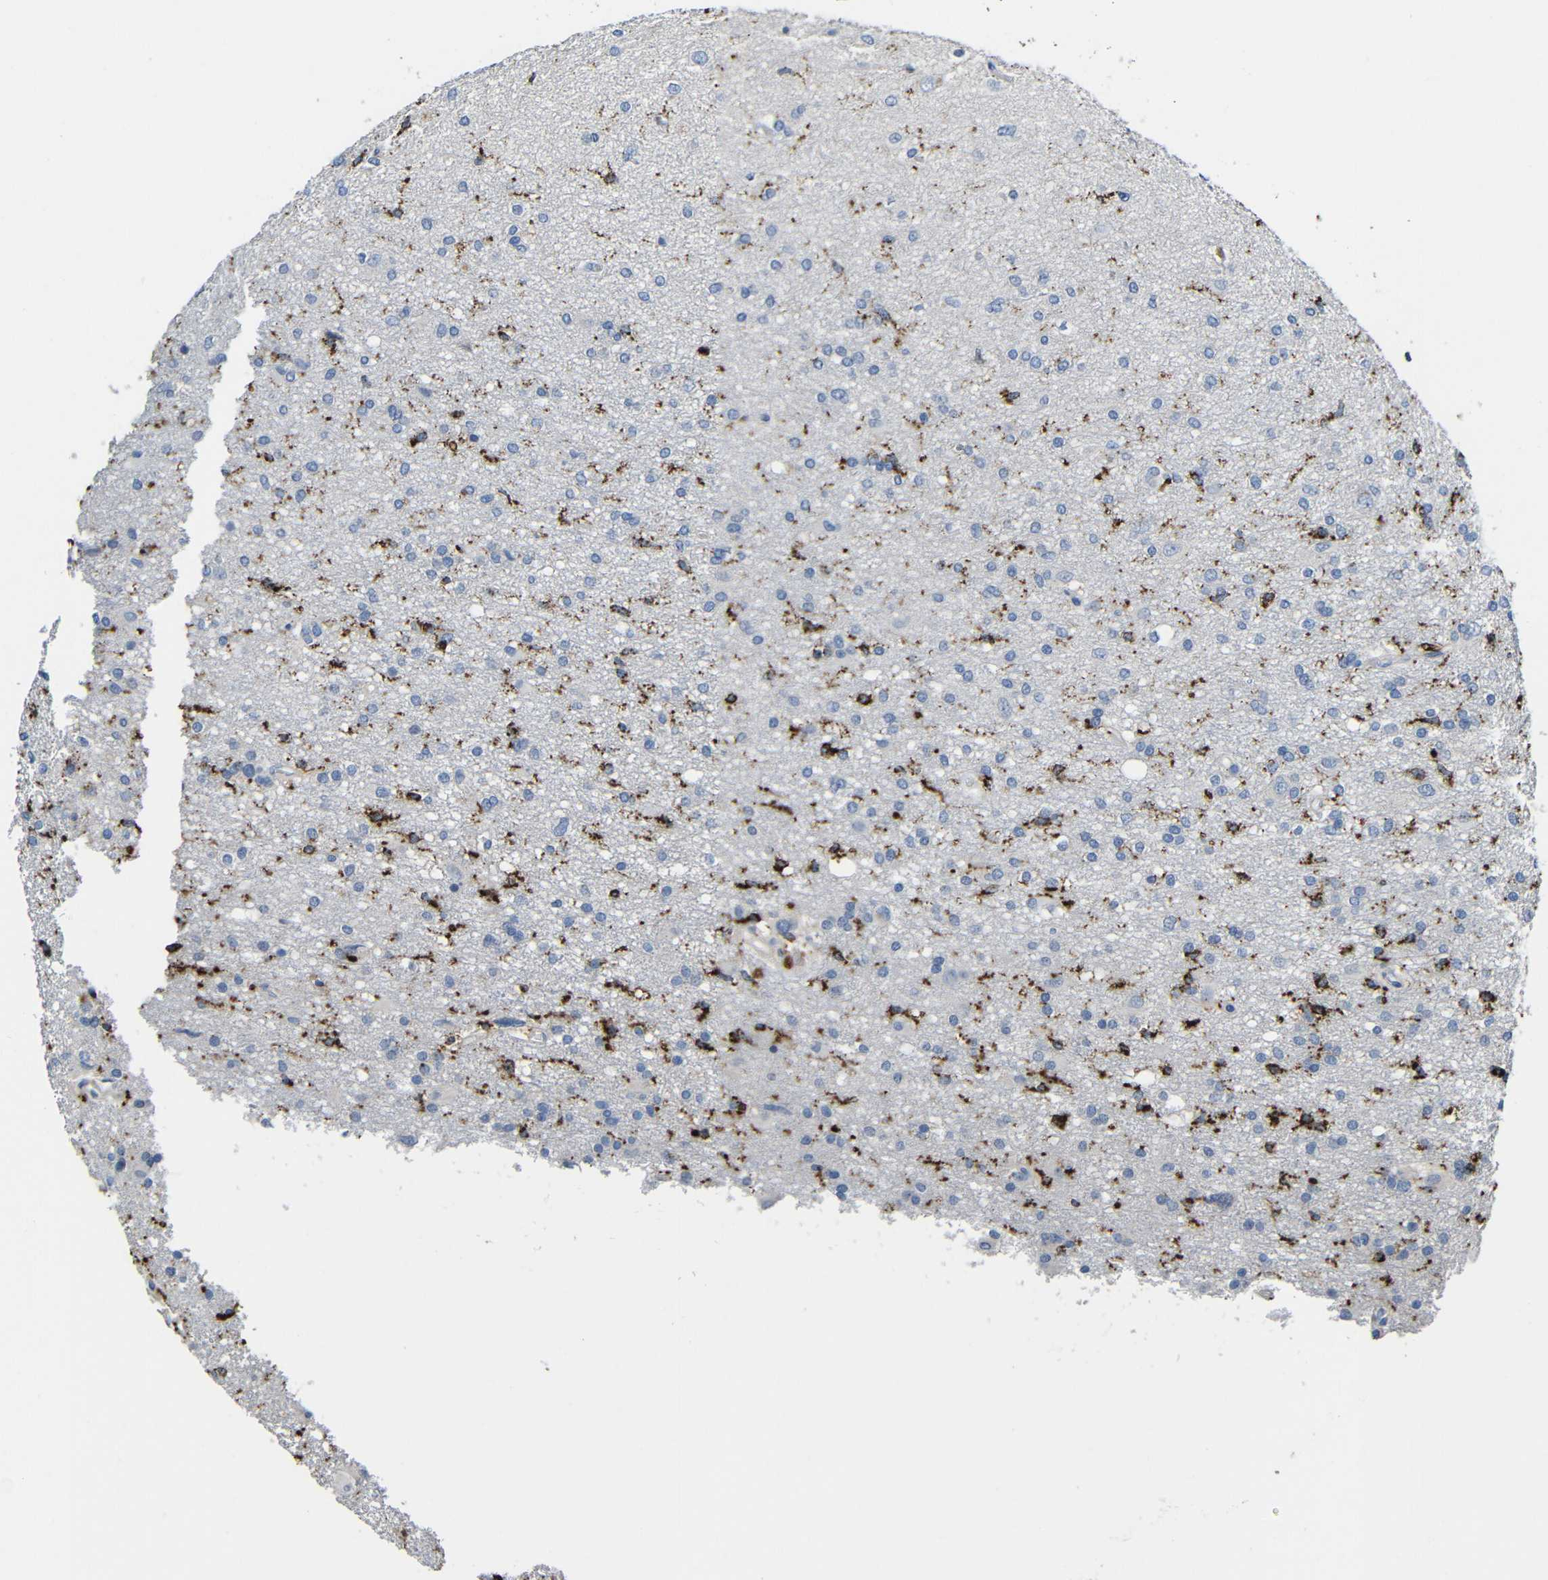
{"staining": {"intensity": "strong", "quantity": "<25%", "location": "cytoplasmic/membranous"}, "tissue": "glioma", "cell_type": "Tumor cells", "image_type": "cancer", "snomed": [{"axis": "morphology", "description": "Glioma, malignant, High grade"}, {"axis": "topography", "description": "Brain"}], "caption": "Protein staining of malignant glioma (high-grade) tissue exhibits strong cytoplasmic/membranous positivity in approximately <25% of tumor cells. Nuclei are stained in blue.", "gene": "HLA-DMA", "patient": {"sex": "female", "age": 59}}